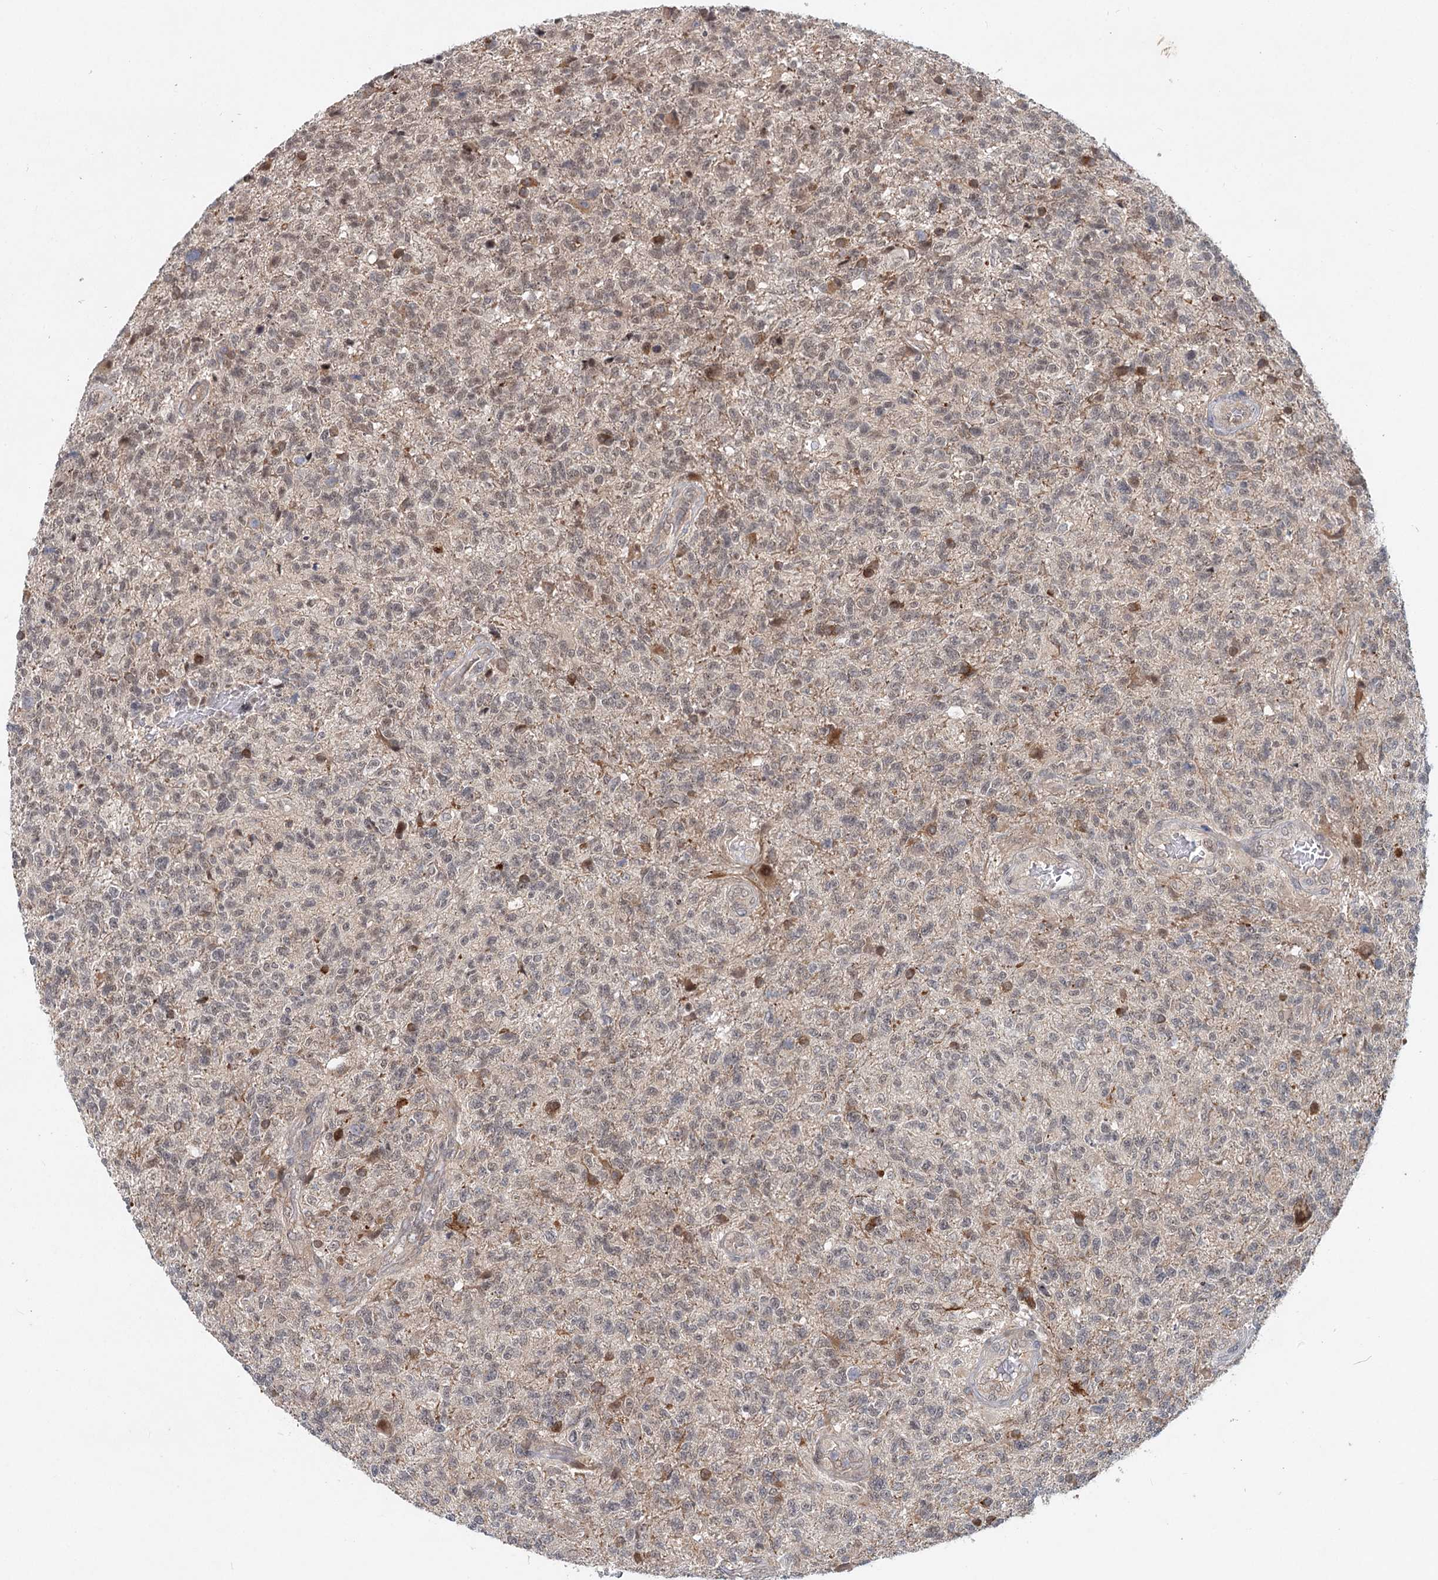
{"staining": {"intensity": "weak", "quantity": "25%-75%", "location": "nuclear"}, "tissue": "glioma", "cell_type": "Tumor cells", "image_type": "cancer", "snomed": [{"axis": "morphology", "description": "Glioma, malignant, High grade"}, {"axis": "topography", "description": "Brain"}], "caption": "Immunohistochemical staining of human malignant high-grade glioma reveals weak nuclear protein staining in approximately 25%-75% of tumor cells. (DAB = brown stain, brightfield microscopy at high magnification).", "gene": "AP3B1", "patient": {"sex": "male", "age": 56}}